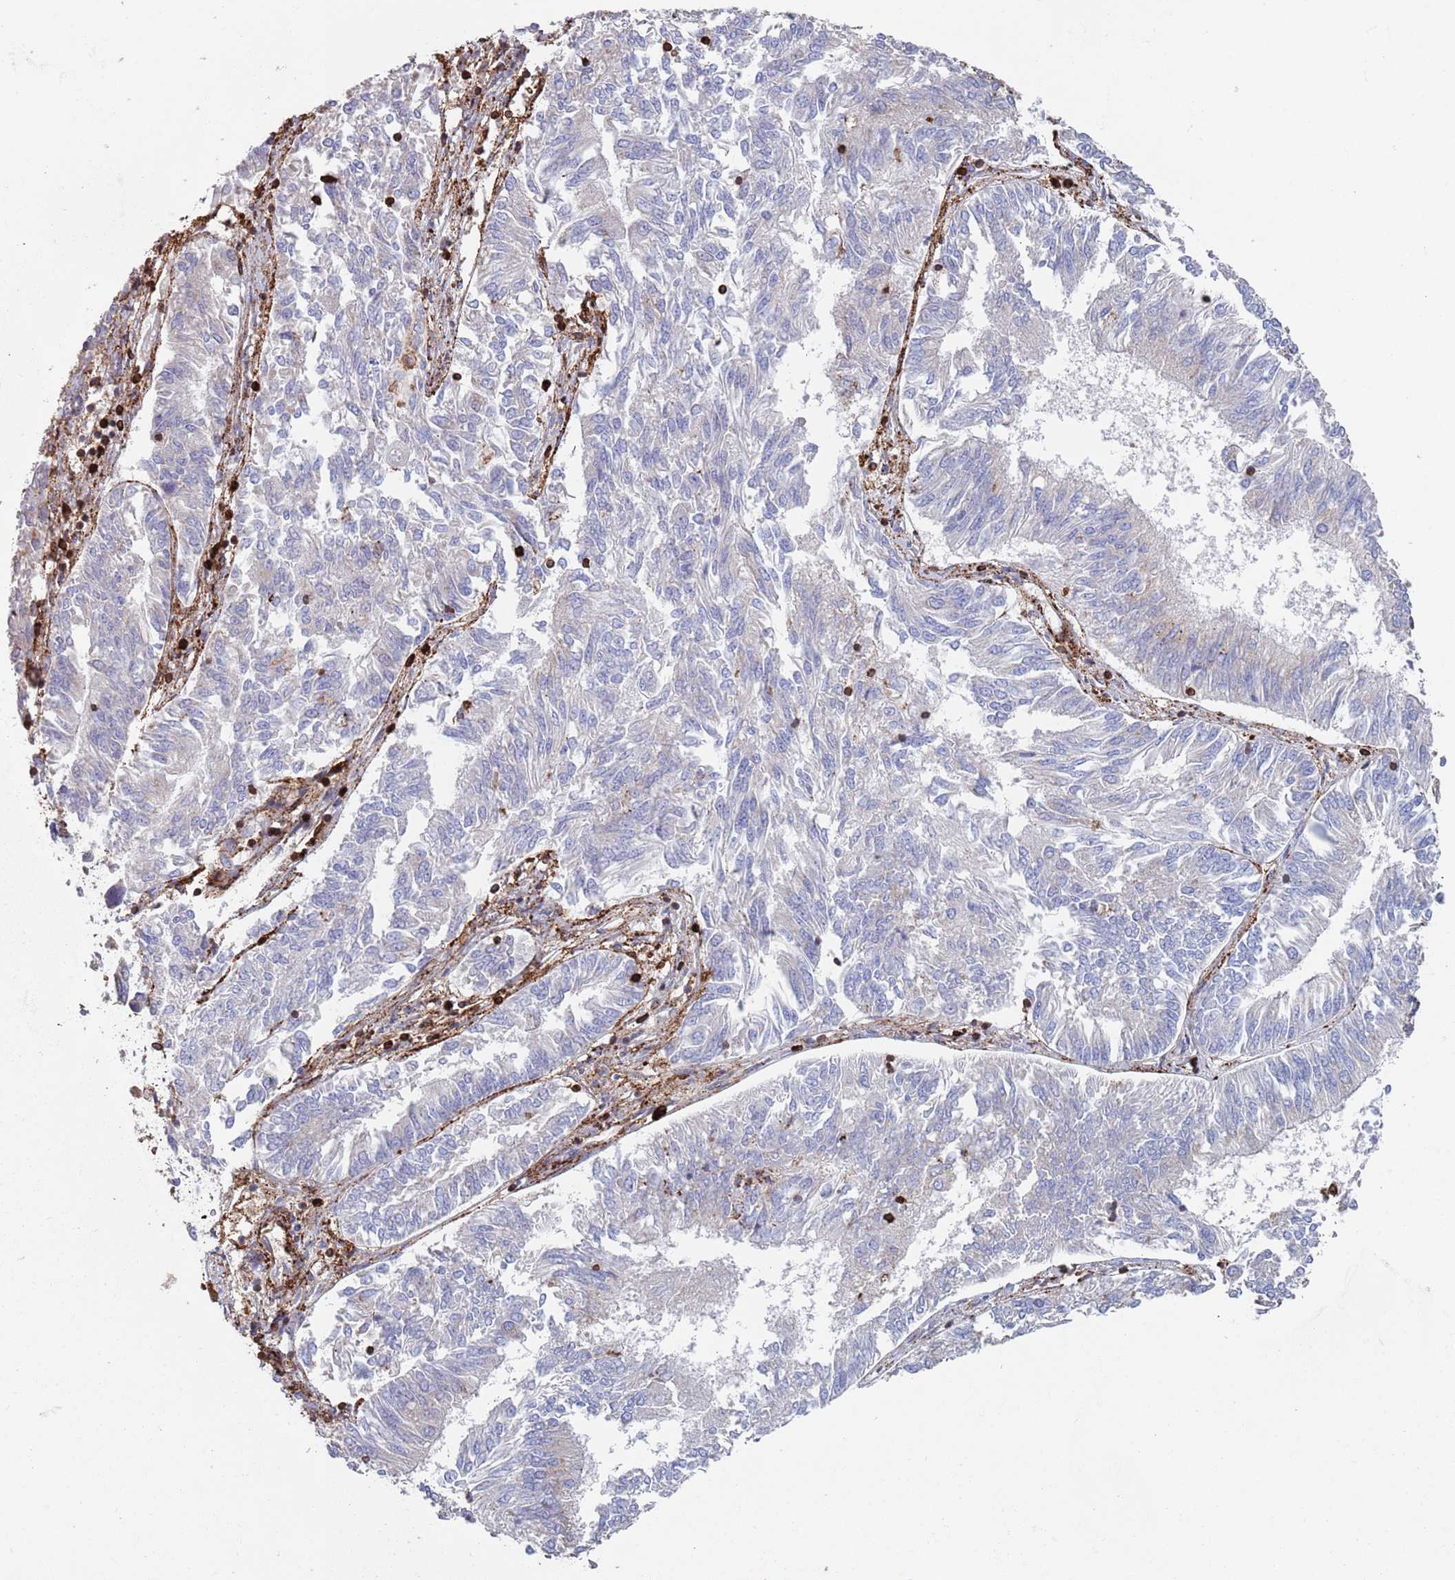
{"staining": {"intensity": "negative", "quantity": "none", "location": "none"}, "tissue": "endometrial cancer", "cell_type": "Tumor cells", "image_type": "cancer", "snomed": [{"axis": "morphology", "description": "Adenocarcinoma, NOS"}, {"axis": "topography", "description": "Endometrium"}], "caption": "Tumor cells are negative for brown protein staining in endometrial adenocarcinoma. Nuclei are stained in blue.", "gene": "RNF144A", "patient": {"sex": "female", "age": 58}}